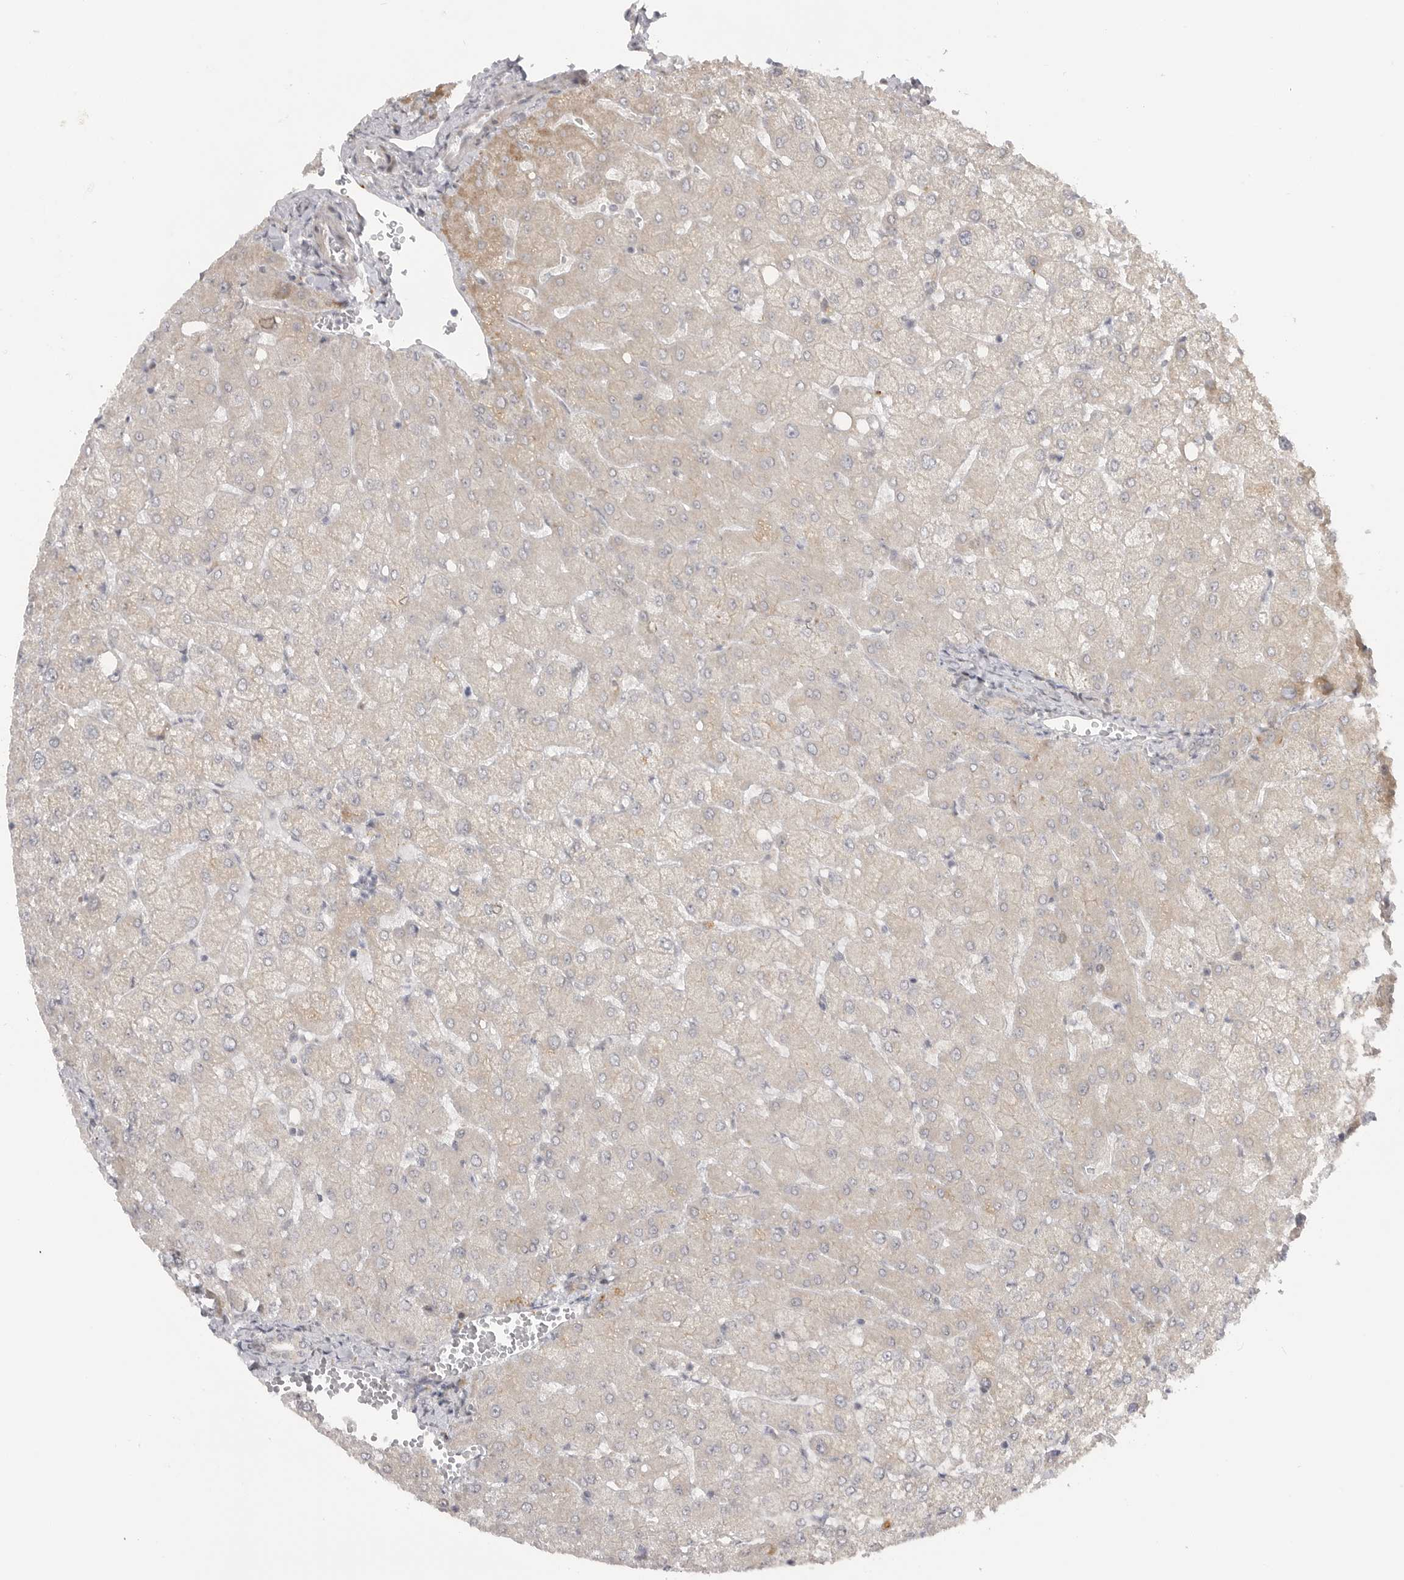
{"staining": {"intensity": "negative", "quantity": "none", "location": "none"}, "tissue": "liver", "cell_type": "Cholangiocytes", "image_type": "normal", "snomed": [{"axis": "morphology", "description": "Normal tissue, NOS"}, {"axis": "topography", "description": "Liver"}], "caption": "Immunohistochemistry (IHC) micrograph of benign liver: human liver stained with DAB (3,3'-diaminobenzidine) reveals no significant protein staining in cholangiocytes.", "gene": "GGT6", "patient": {"sex": "female", "age": 54}}